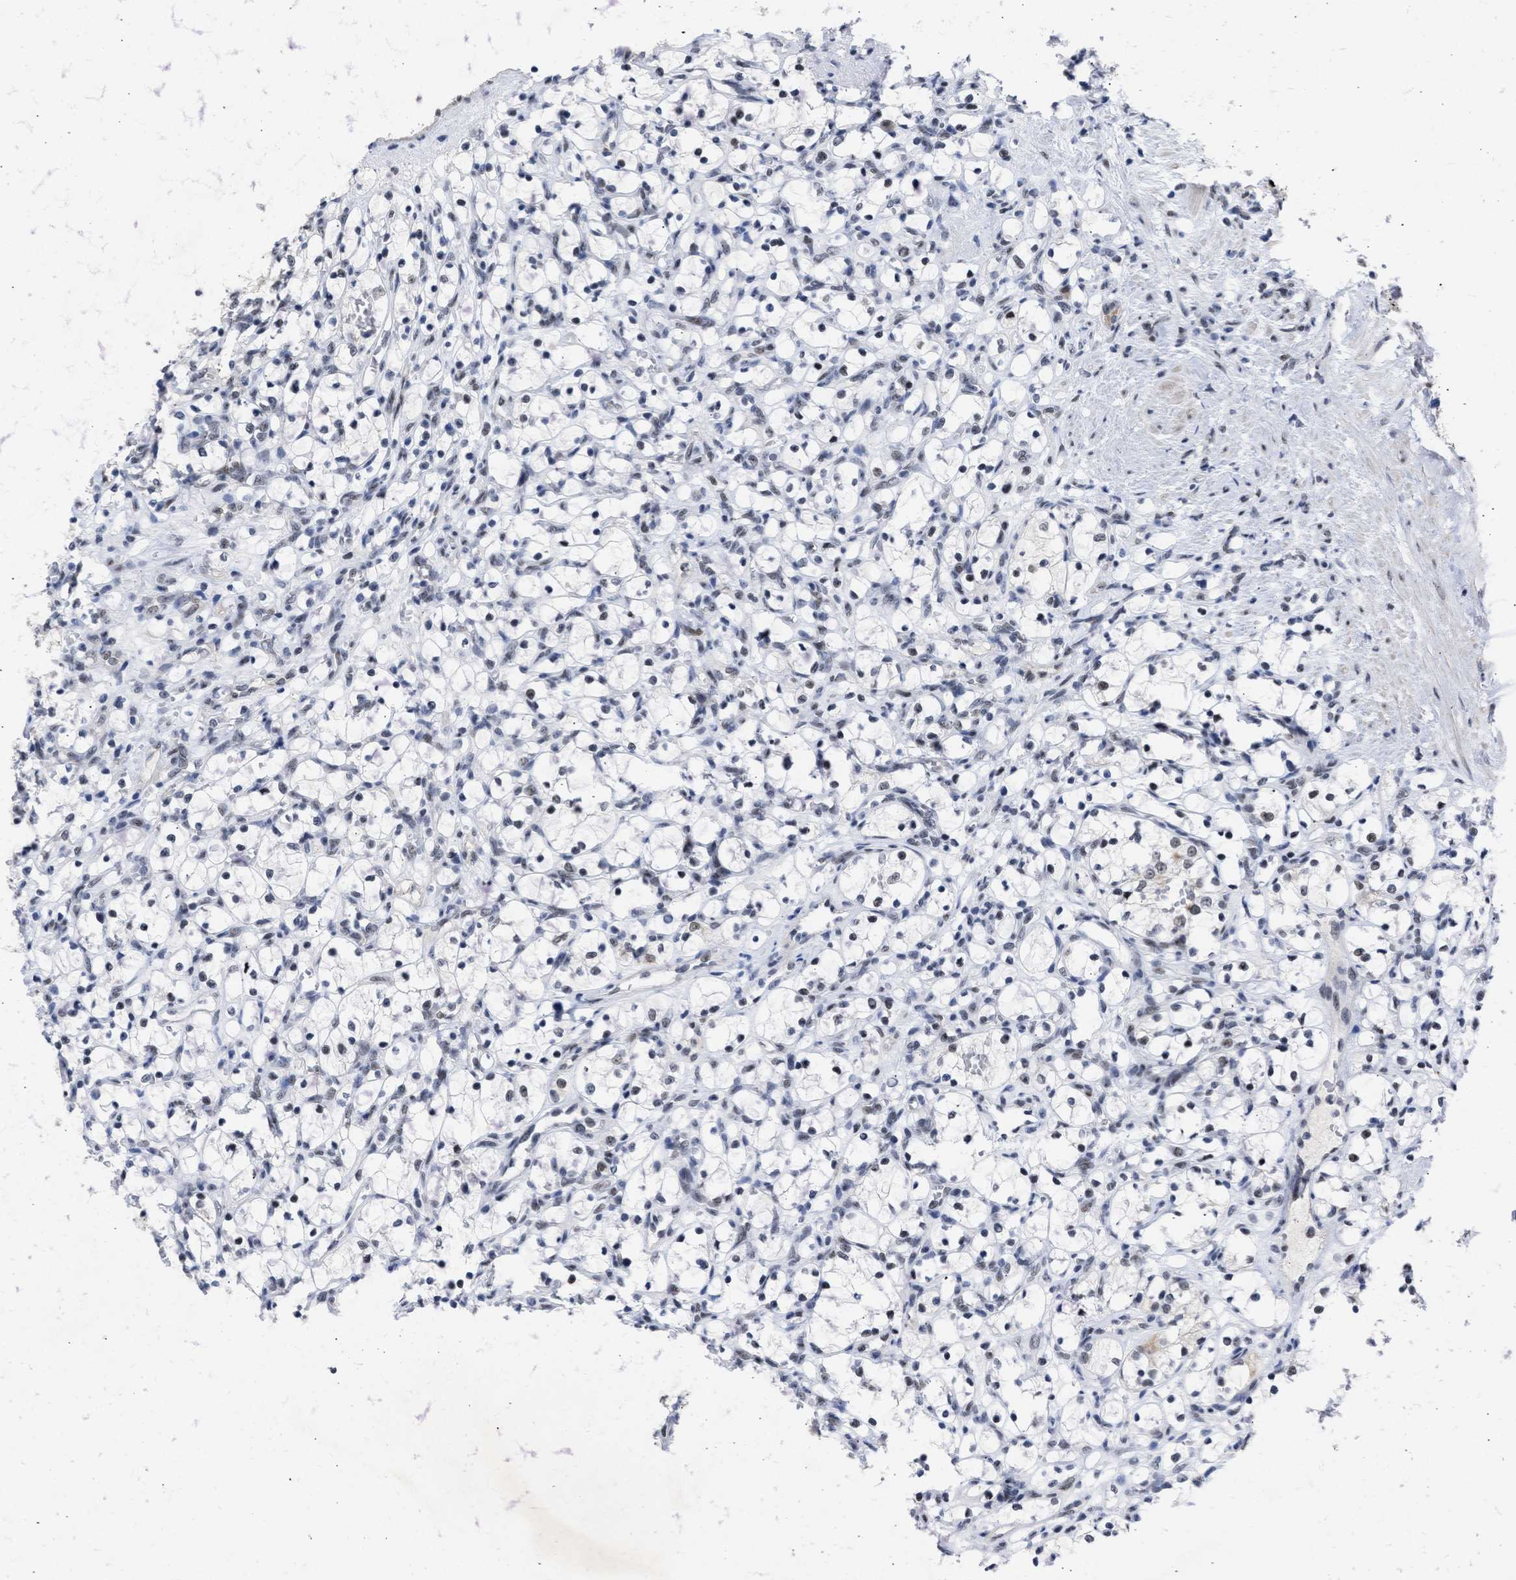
{"staining": {"intensity": "moderate", "quantity": "25%-75%", "location": "nuclear"}, "tissue": "renal cancer", "cell_type": "Tumor cells", "image_type": "cancer", "snomed": [{"axis": "morphology", "description": "Adenocarcinoma, NOS"}, {"axis": "topography", "description": "Kidney"}], "caption": "Protein expression analysis of renal cancer exhibits moderate nuclear expression in approximately 25%-75% of tumor cells.", "gene": "DDX41", "patient": {"sex": "female", "age": 69}}